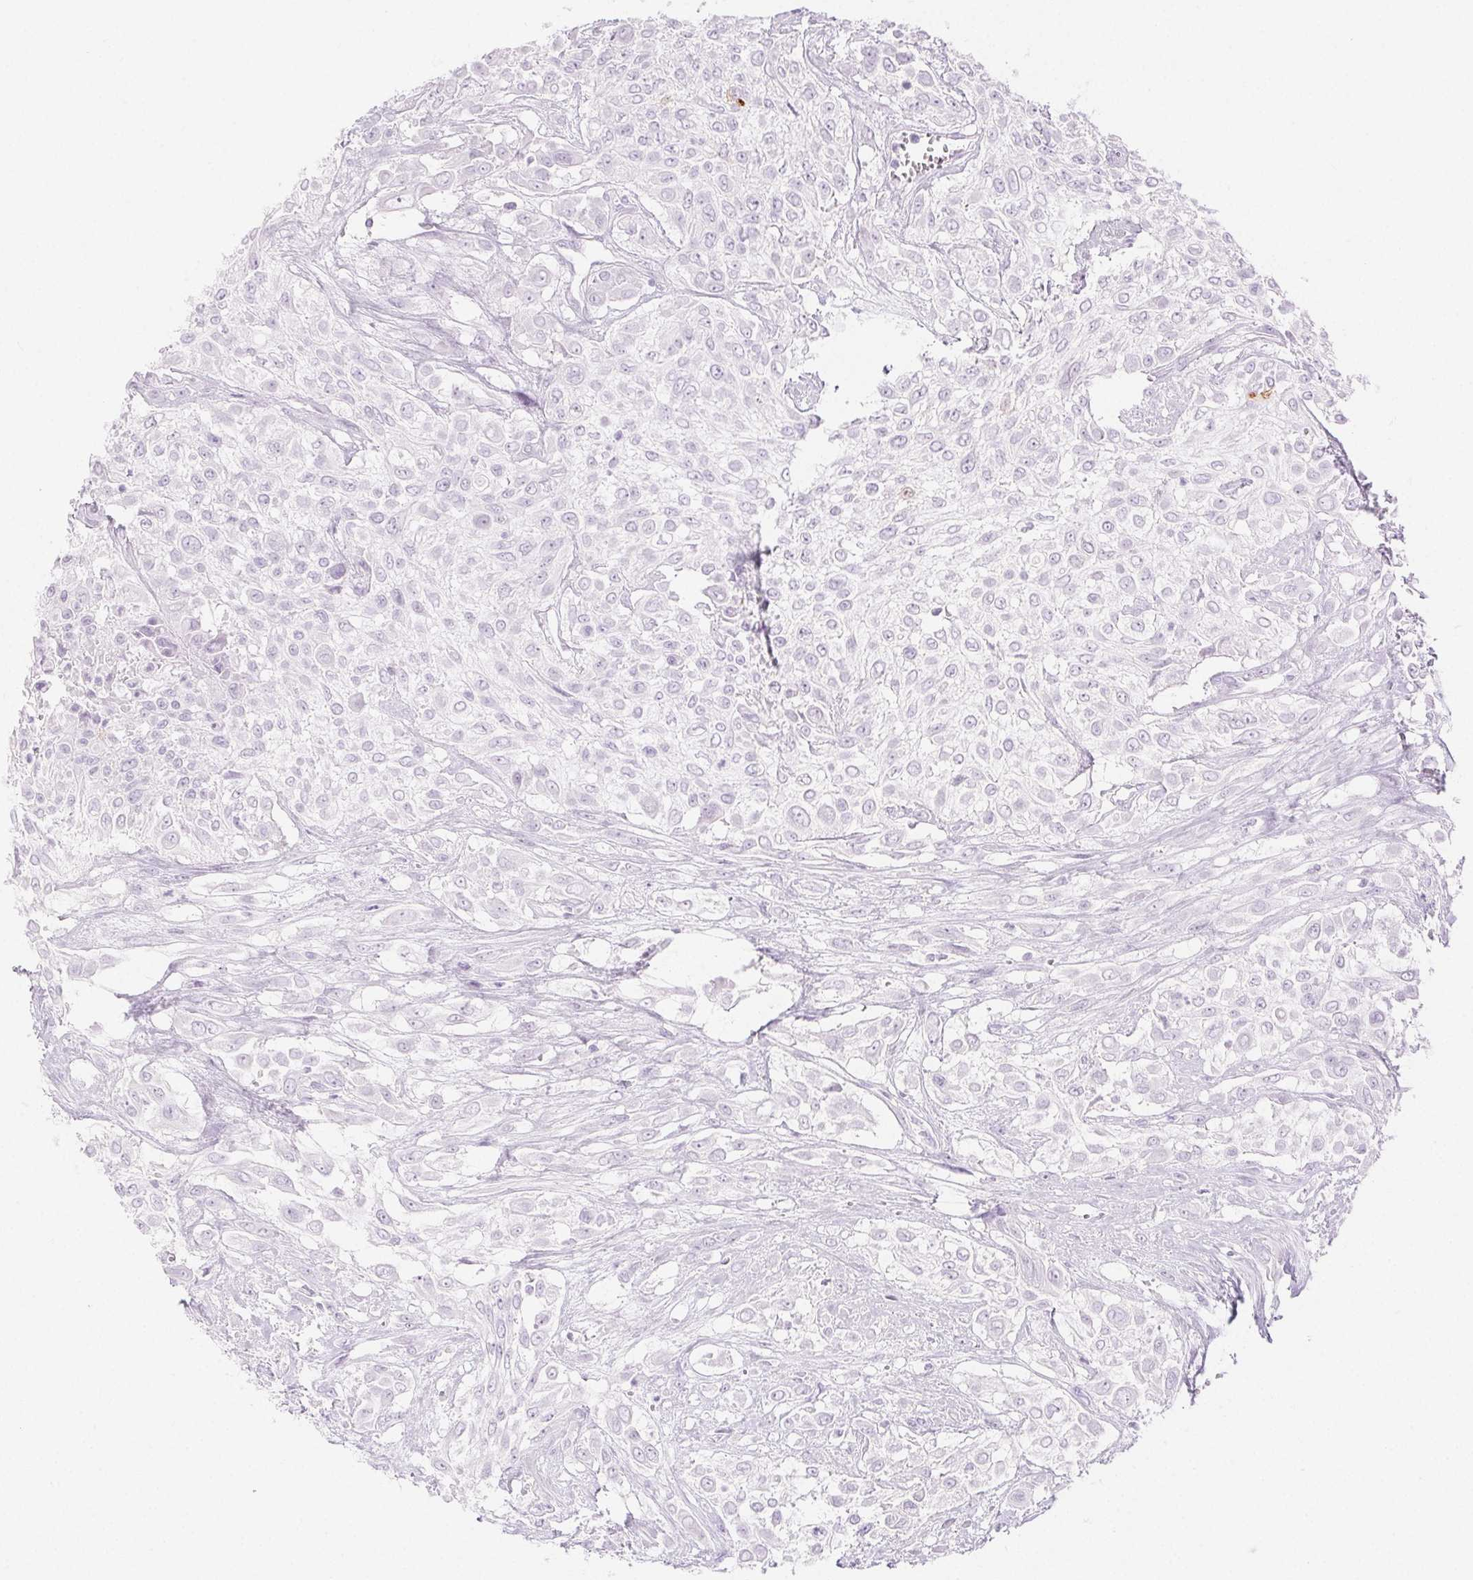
{"staining": {"intensity": "negative", "quantity": "none", "location": "none"}, "tissue": "urothelial cancer", "cell_type": "Tumor cells", "image_type": "cancer", "snomed": [{"axis": "morphology", "description": "Urothelial carcinoma, High grade"}, {"axis": "topography", "description": "Urinary bladder"}], "caption": "The micrograph displays no staining of tumor cells in urothelial cancer.", "gene": "SPRR3", "patient": {"sex": "male", "age": 57}}